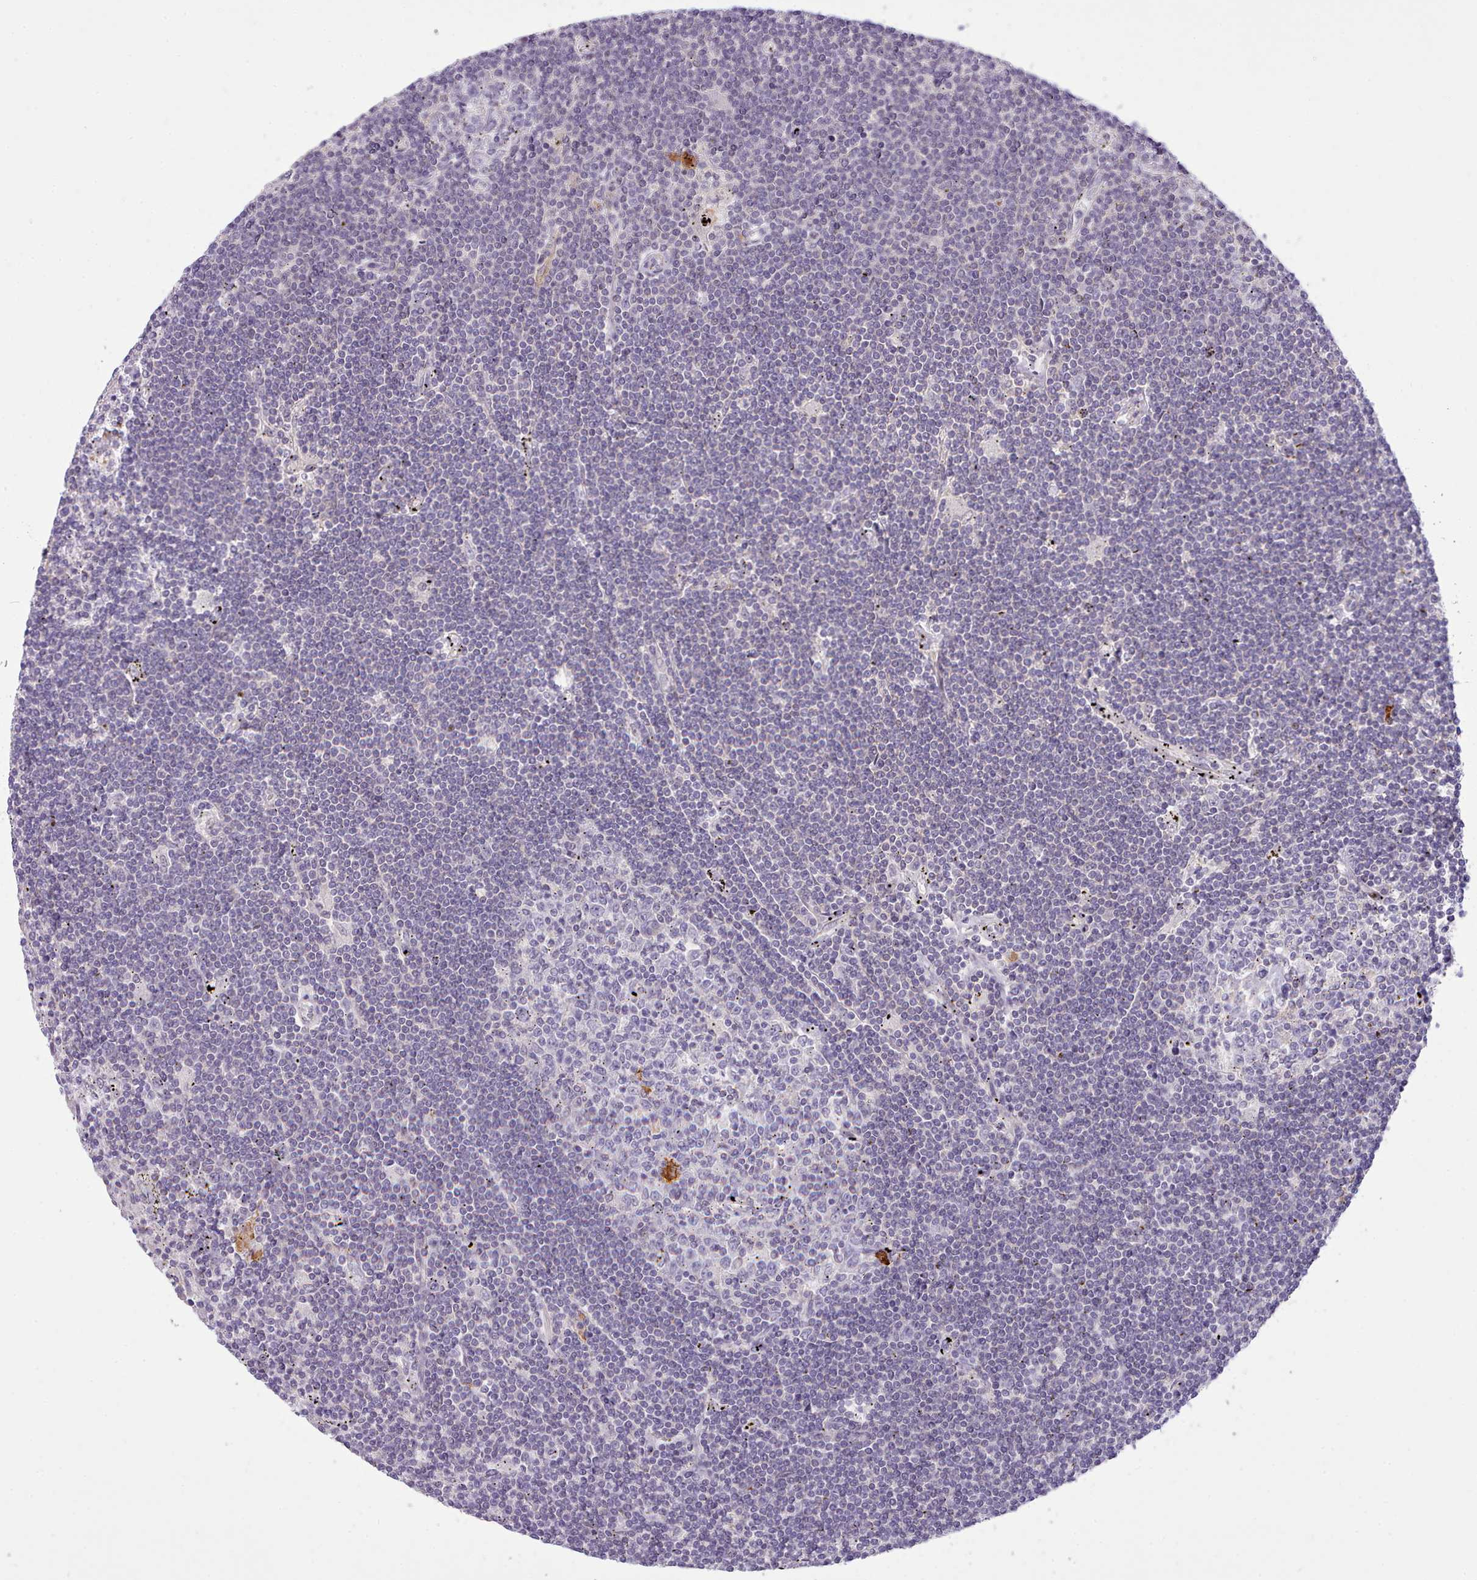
{"staining": {"intensity": "negative", "quantity": "none", "location": "none"}, "tissue": "lymphoma", "cell_type": "Tumor cells", "image_type": "cancer", "snomed": [{"axis": "morphology", "description": "Malignant lymphoma, non-Hodgkin's type, Low grade"}, {"axis": "topography", "description": "Spleen"}], "caption": "High power microscopy micrograph of an immunohistochemistry (IHC) histopathology image of lymphoma, revealing no significant positivity in tumor cells. Brightfield microscopy of immunohistochemistry (IHC) stained with DAB (3,3'-diaminobenzidine) (brown) and hematoxylin (blue), captured at high magnification.", "gene": "CYP2A13", "patient": {"sex": "male", "age": 76}}